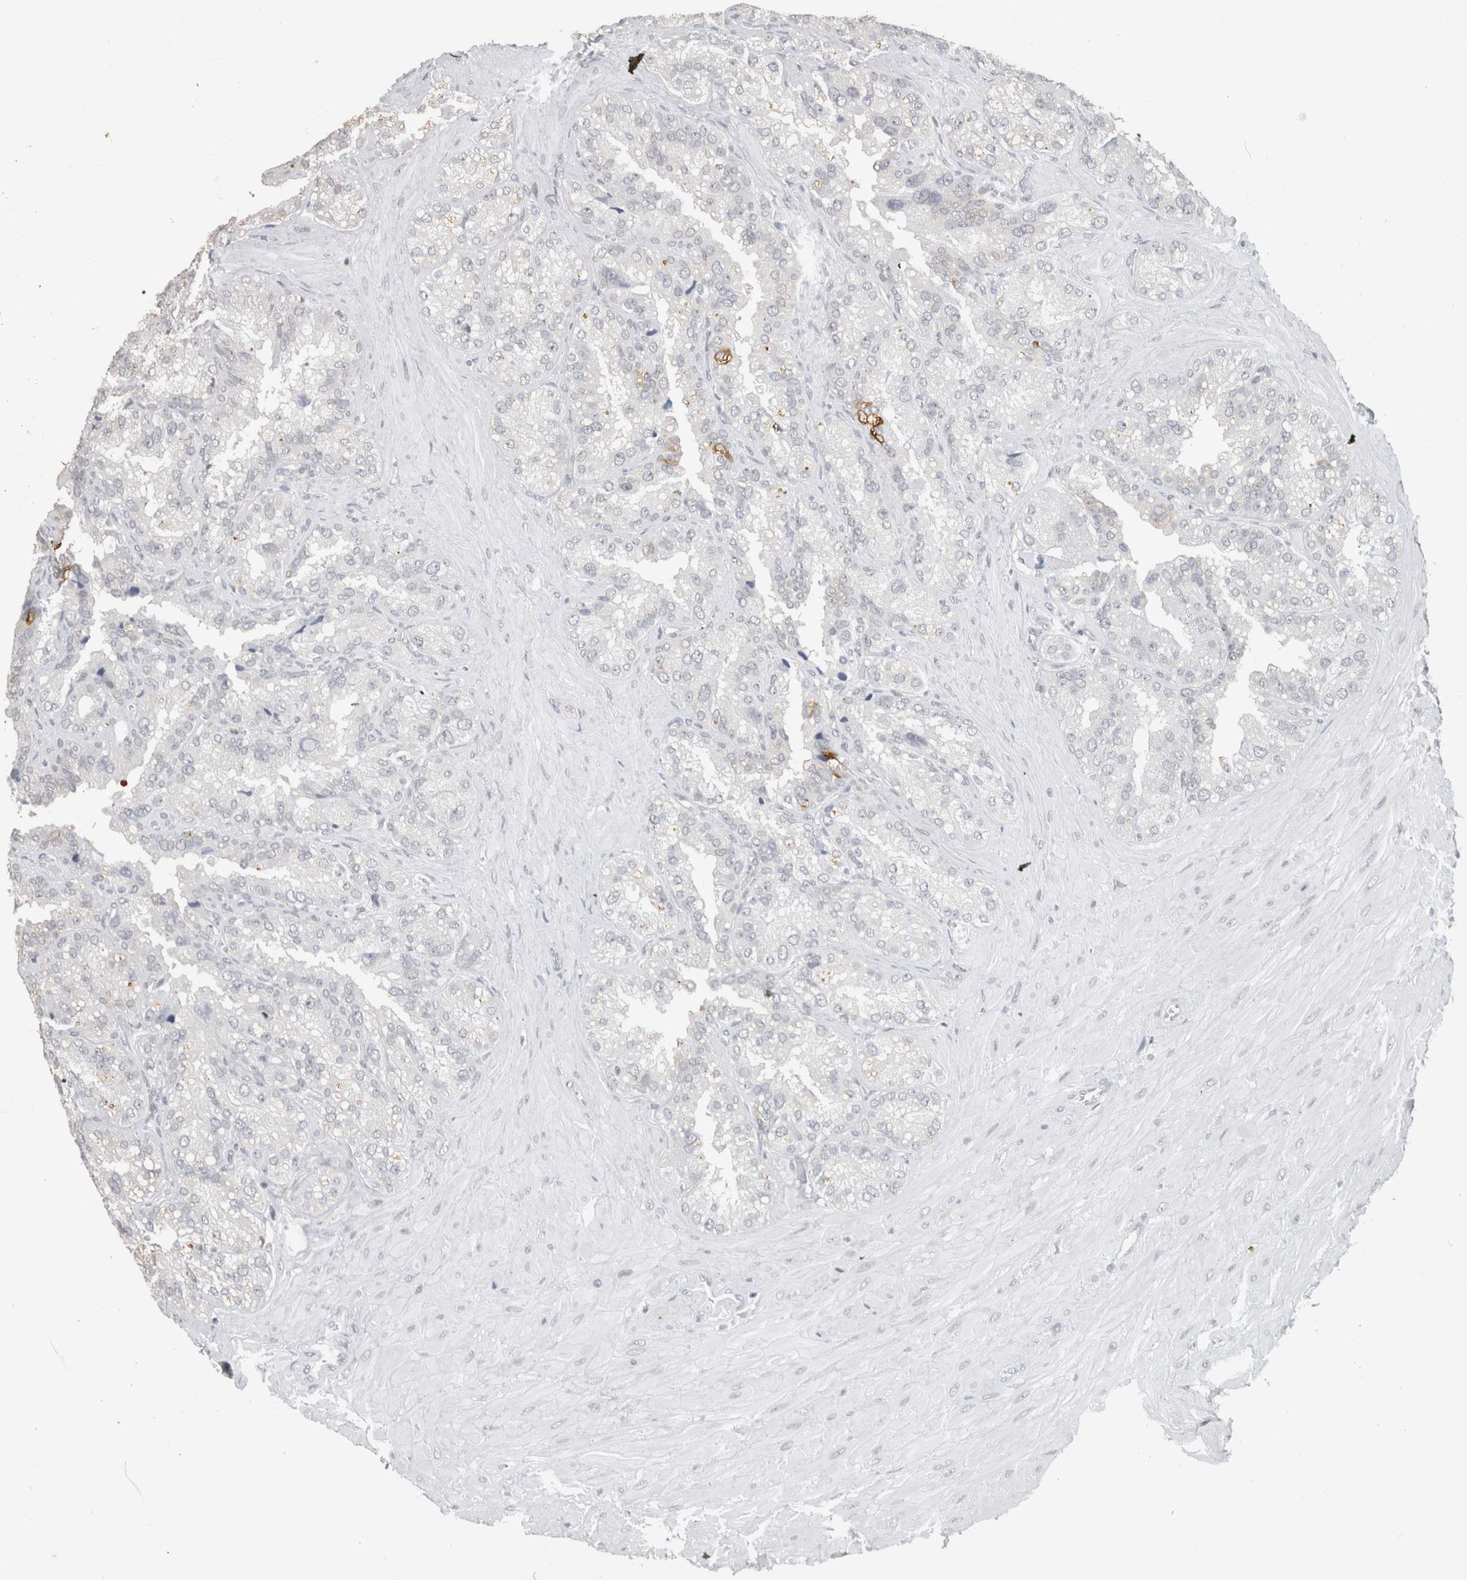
{"staining": {"intensity": "moderate", "quantity": "<25%", "location": "cytoplasmic/membranous"}, "tissue": "seminal vesicle", "cell_type": "Glandular cells", "image_type": "normal", "snomed": [{"axis": "morphology", "description": "Normal tissue, NOS"}, {"axis": "topography", "description": "Prostate"}, {"axis": "topography", "description": "Seminal veicle"}], "caption": "High-magnification brightfield microscopy of normal seminal vesicle stained with DAB (3,3'-diaminobenzidine) (brown) and counterstained with hematoxylin (blue). glandular cells exhibit moderate cytoplasmic/membranous positivity is appreciated in approximately<25% of cells. (DAB IHC, brown staining for protein, blue staining for nuclei).", "gene": "PRXL2A", "patient": {"sex": "male", "age": 51}}